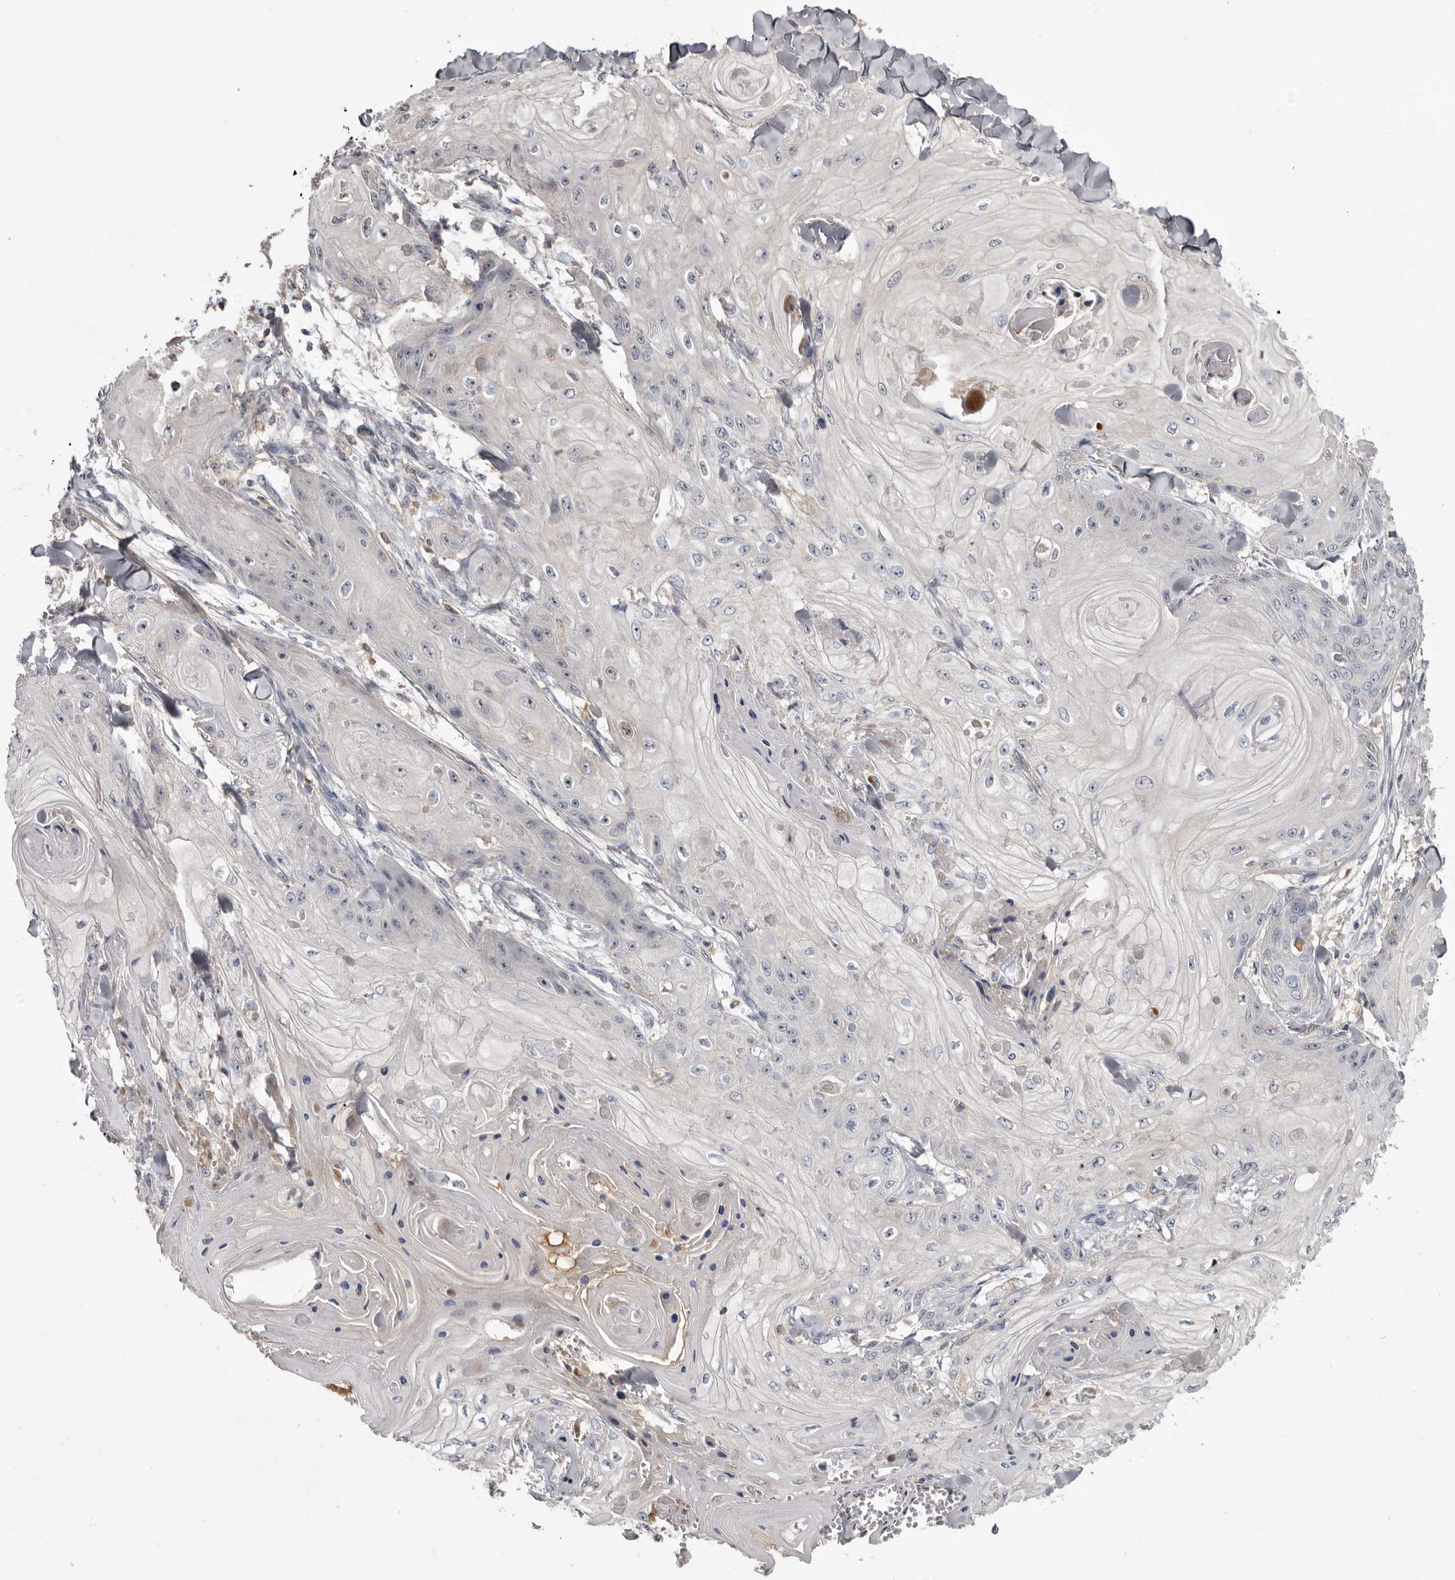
{"staining": {"intensity": "negative", "quantity": "none", "location": "none"}, "tissue": "skin cancer", "cell_type": "Tumor cells", "image_type": "cancer", "snomed": [{"axis": "morphology", "description": "Squamous cell carcinoma, NOS"}, {"axis": "topography", "description": "Skin"}], "caption": "Skin cancer (squamous cell carcinoma) was stained to show a protein in brown. There is no significant expression in tumor cells.", "gene": "TTC39A", "patient": {"sex": "male", "age": 74}}